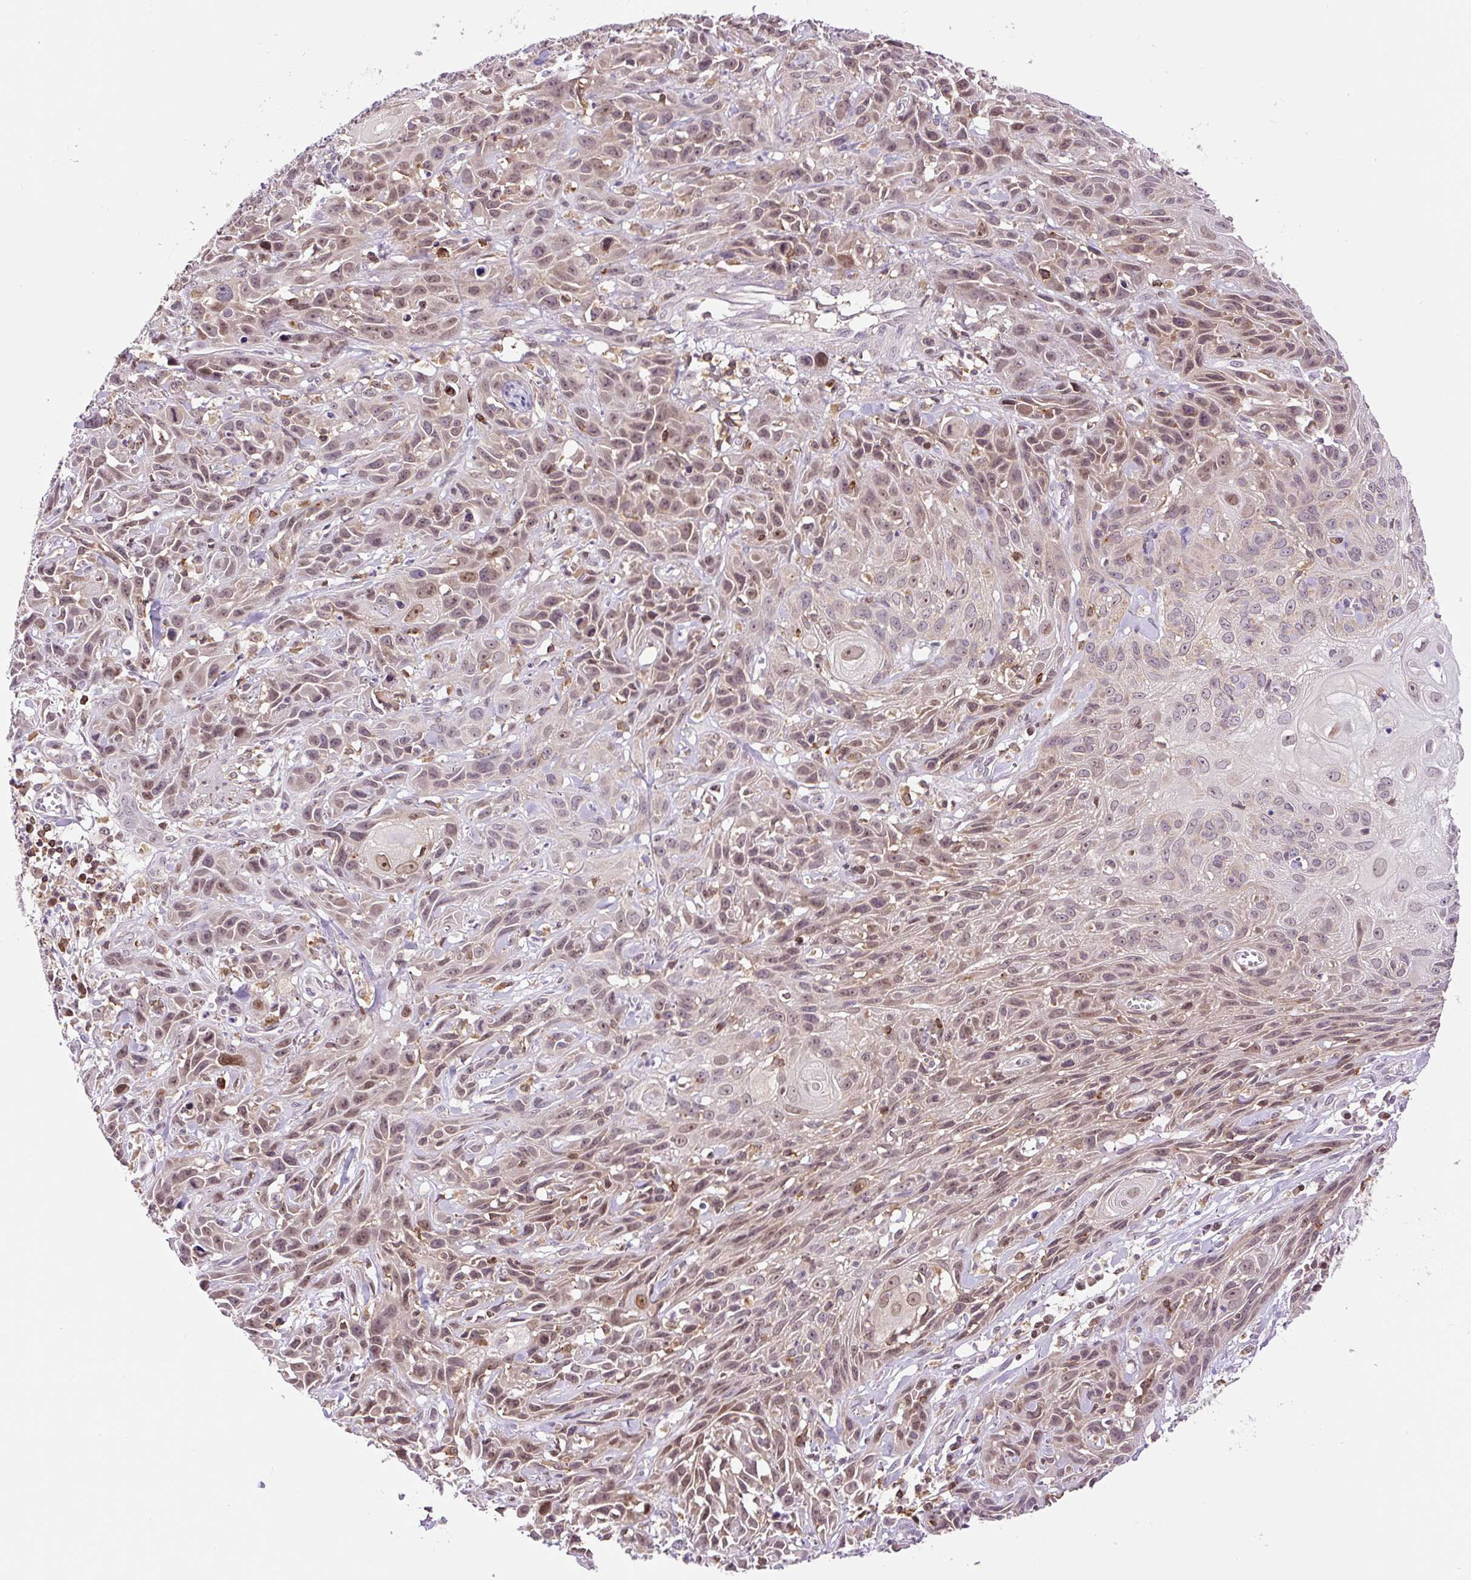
{"staining": {"intensity": "weak", "quantity": ">75%", "location": "nuclear"}, "tissue": "skin cancer", "cell_type": "Tumor cells", "image_type": "cancer", "snomed": [{"axis": "morphology", "description": "Squamous cell carcinoma, NOS"}, {"axis": "topography", "description": "Skin"}, {"axis": "topography", "description": "Vulva"}], "caption": "Immunohistochemistry histopathology image of squamous cell carcinoma (skin) stained for a protein (brown), which shows low levels of weak nuclear staining in about >75% of tumor cells.", "gene": "CARD11", "patient": {"sex": "female", "age": 83}}